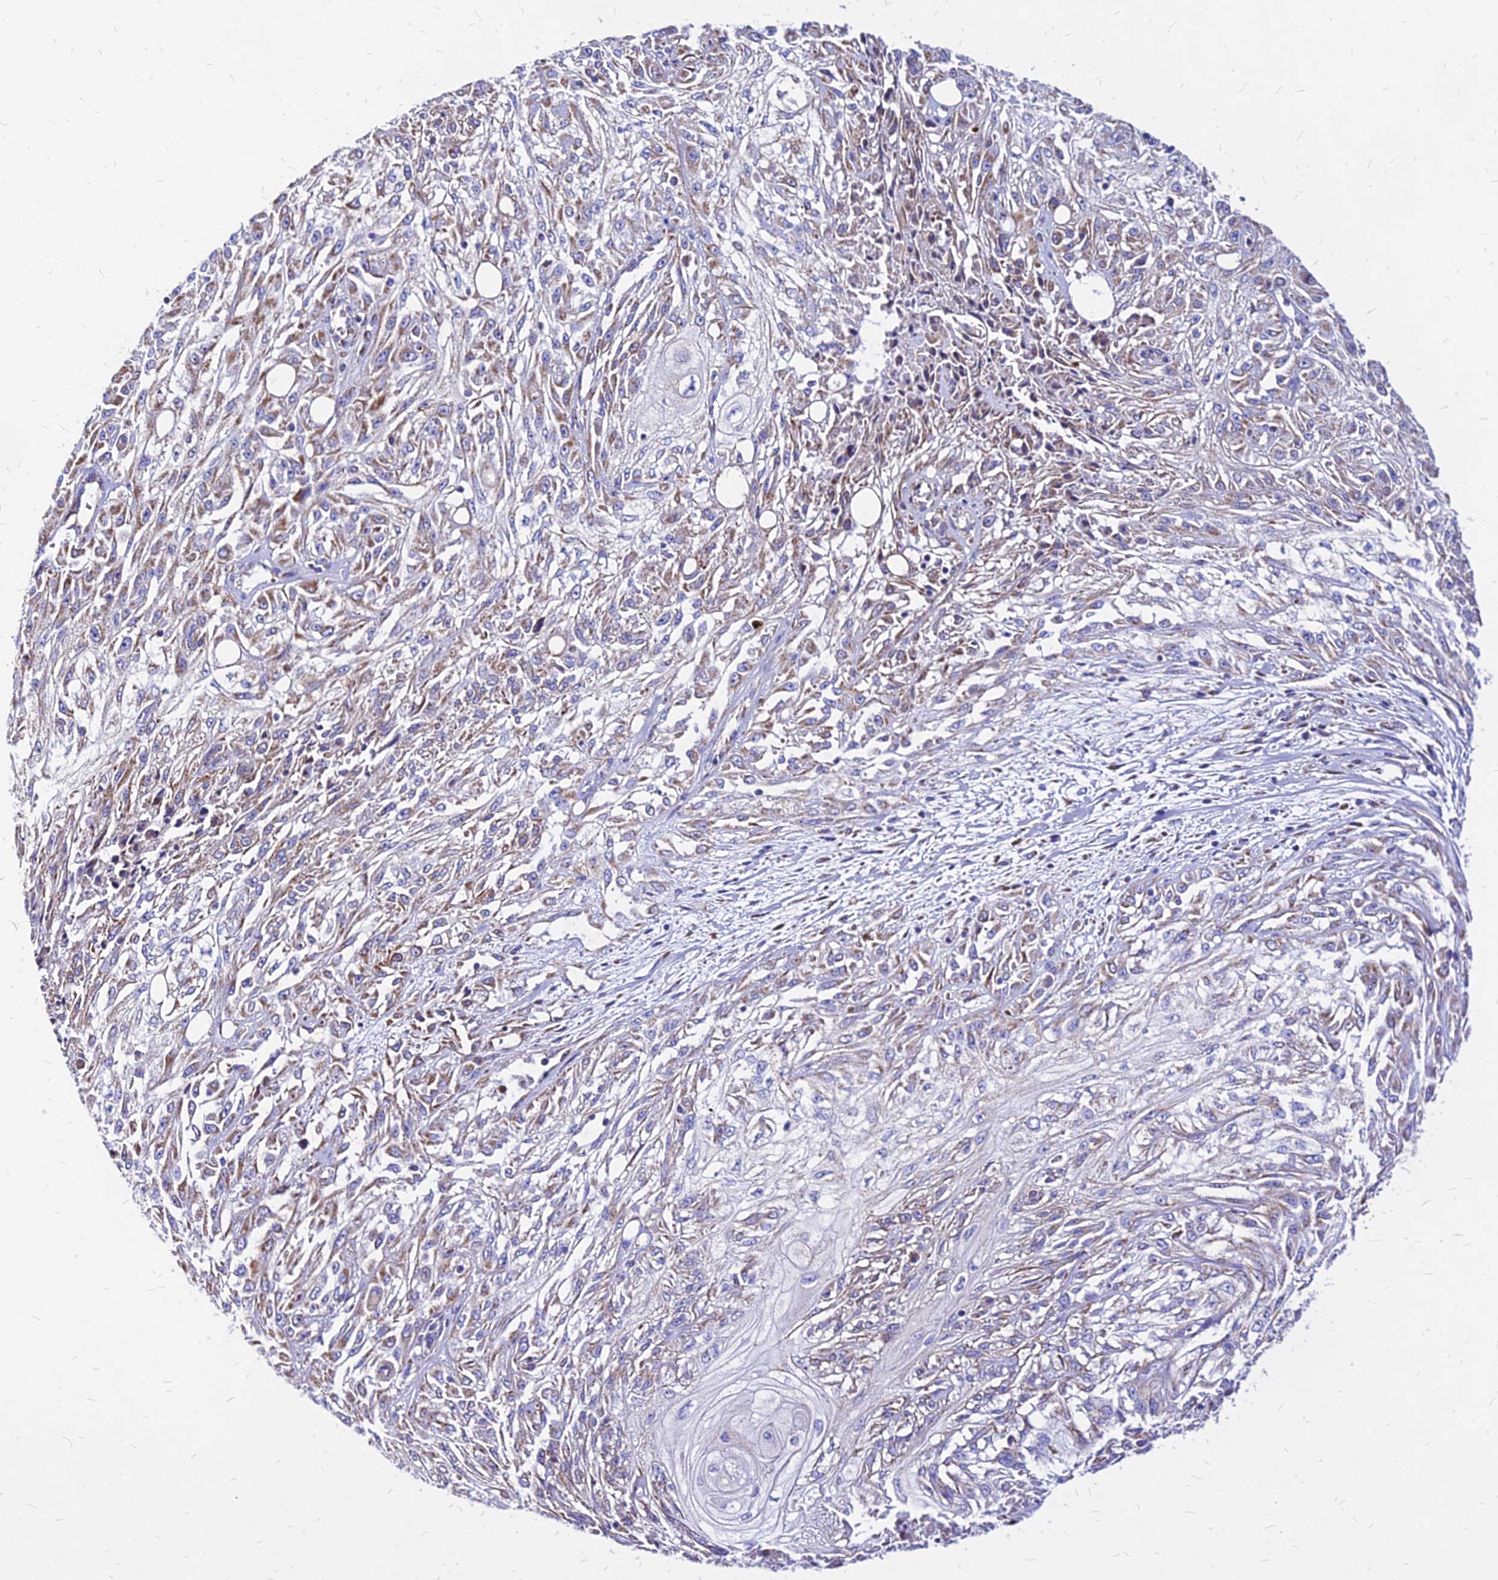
{"staining": {"intensity": "weak", "quantity": "25%-75%", "location": "cytoplasmic/membranous"}, "tissue": "skin cancer", "cell_type": "Tumor cells", "image_type": "cancer", "snomed": [{"axis": "morphology", "description": "Squamous cell carcinoma, NOS"}, {"axis": "morphology", "description": "Squamous cell carcinoma, metastatic, NOS"}, {"axis": "topography", "description": "Skin"}, {"axis": "topography", "description": "Lymph node"}], "caption": "Skin metastatic squamous cell carcinoma was stained to show a protein in brown. There is low levels of weak cytoplasmic/membranous staining in approximately 25%-75% of tumor cells.", "gene": "MRPL3", "patient": {"sex": "male", "age": 75}}